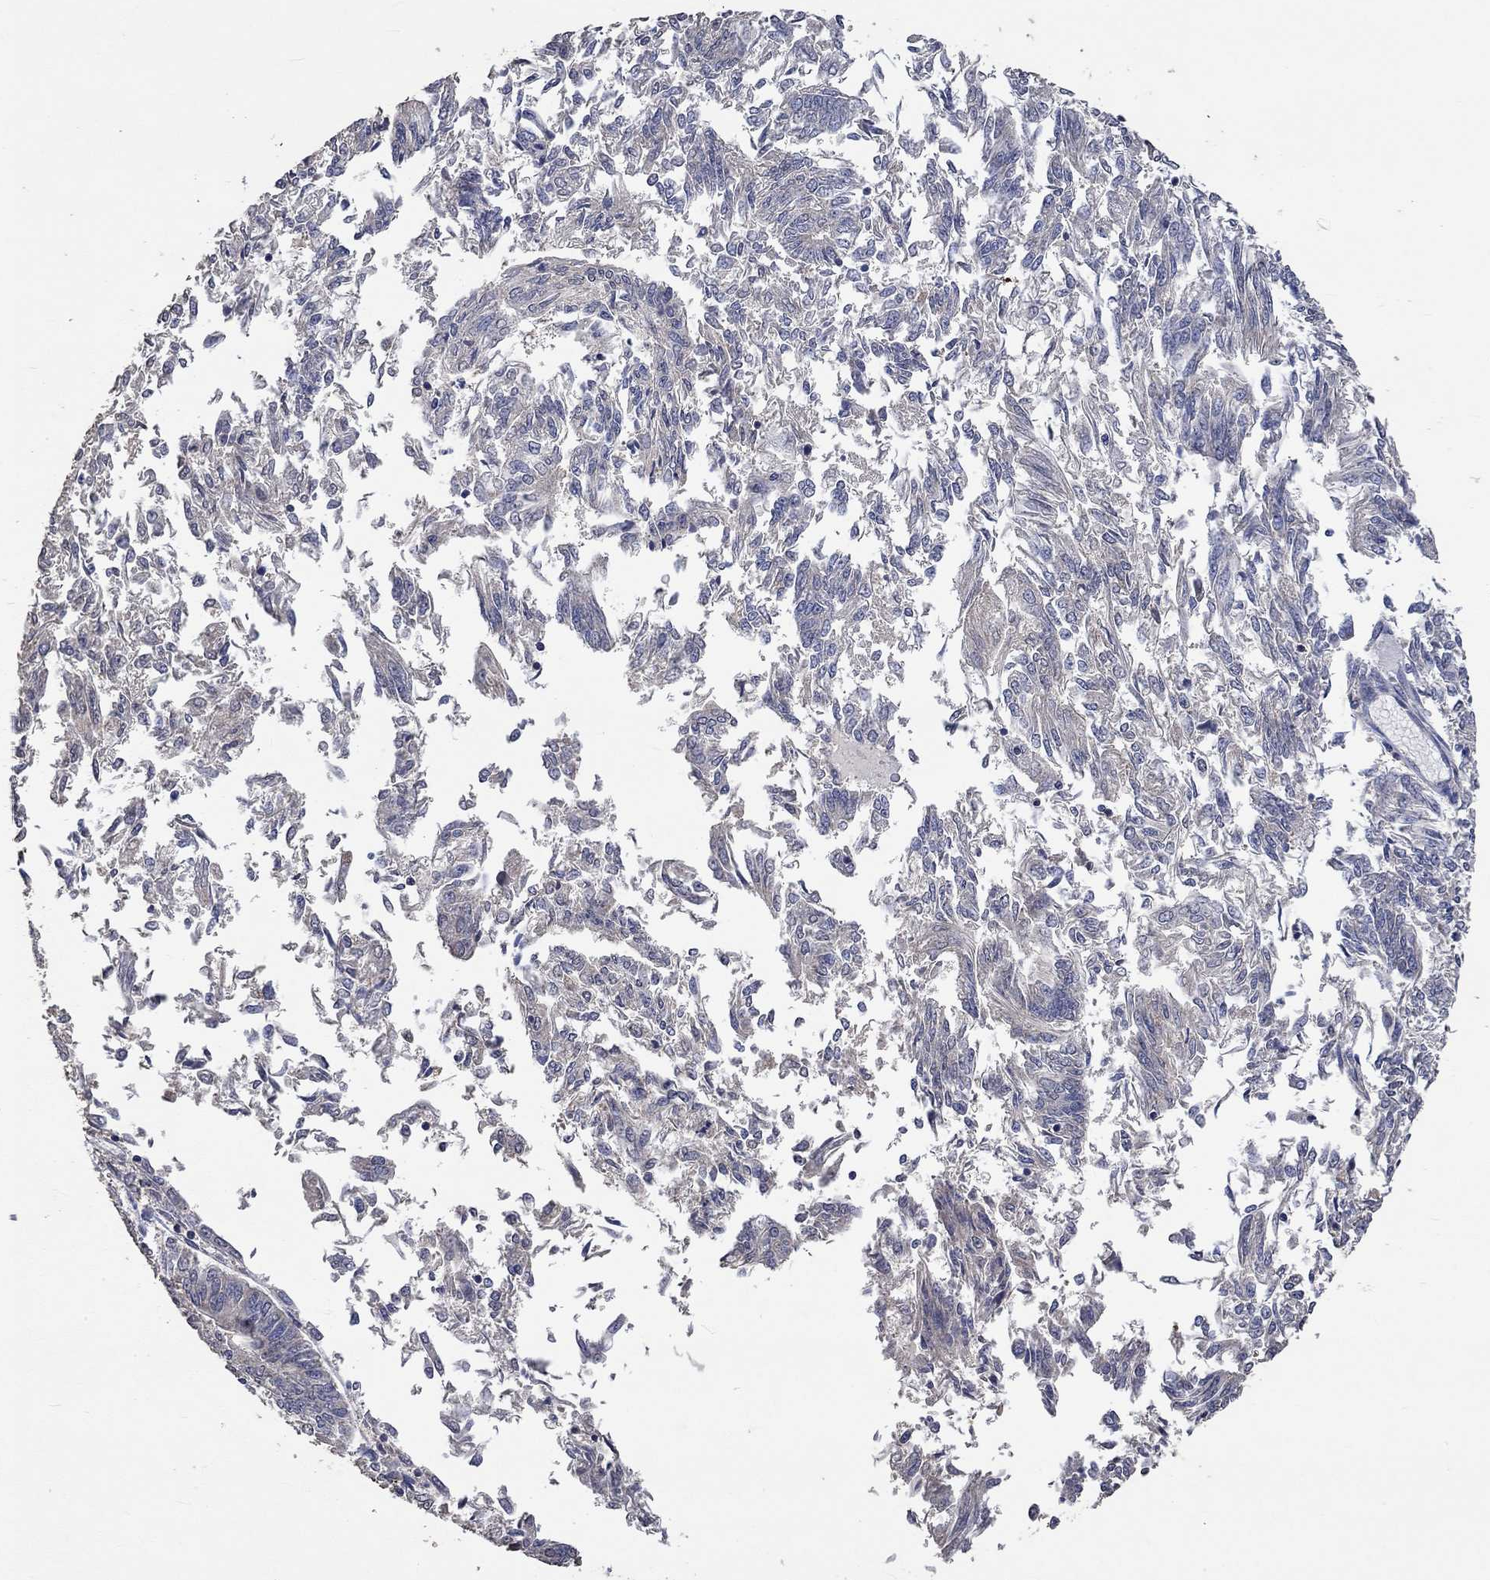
{"staining": {"intensity": "negative", "quantity": "none", "location": "none"}, "tissue": "endometrial cancer", "cell_type": "Tumor cells", "image_type": "cancer", "snomed": [{"axis": "morphology", "description": "Adenocarcinoma, NOS"}, {"axis": "topography", "description": "Endometrium"}], "caption": "Immunohistochemistry micrograph of human endometrial adenocarcinoma stained for a protein (brown), which demonstrates no positivity in tumor cells.", "gene": "PTPN20", "patient": {"sex": "female", "age": 58}}